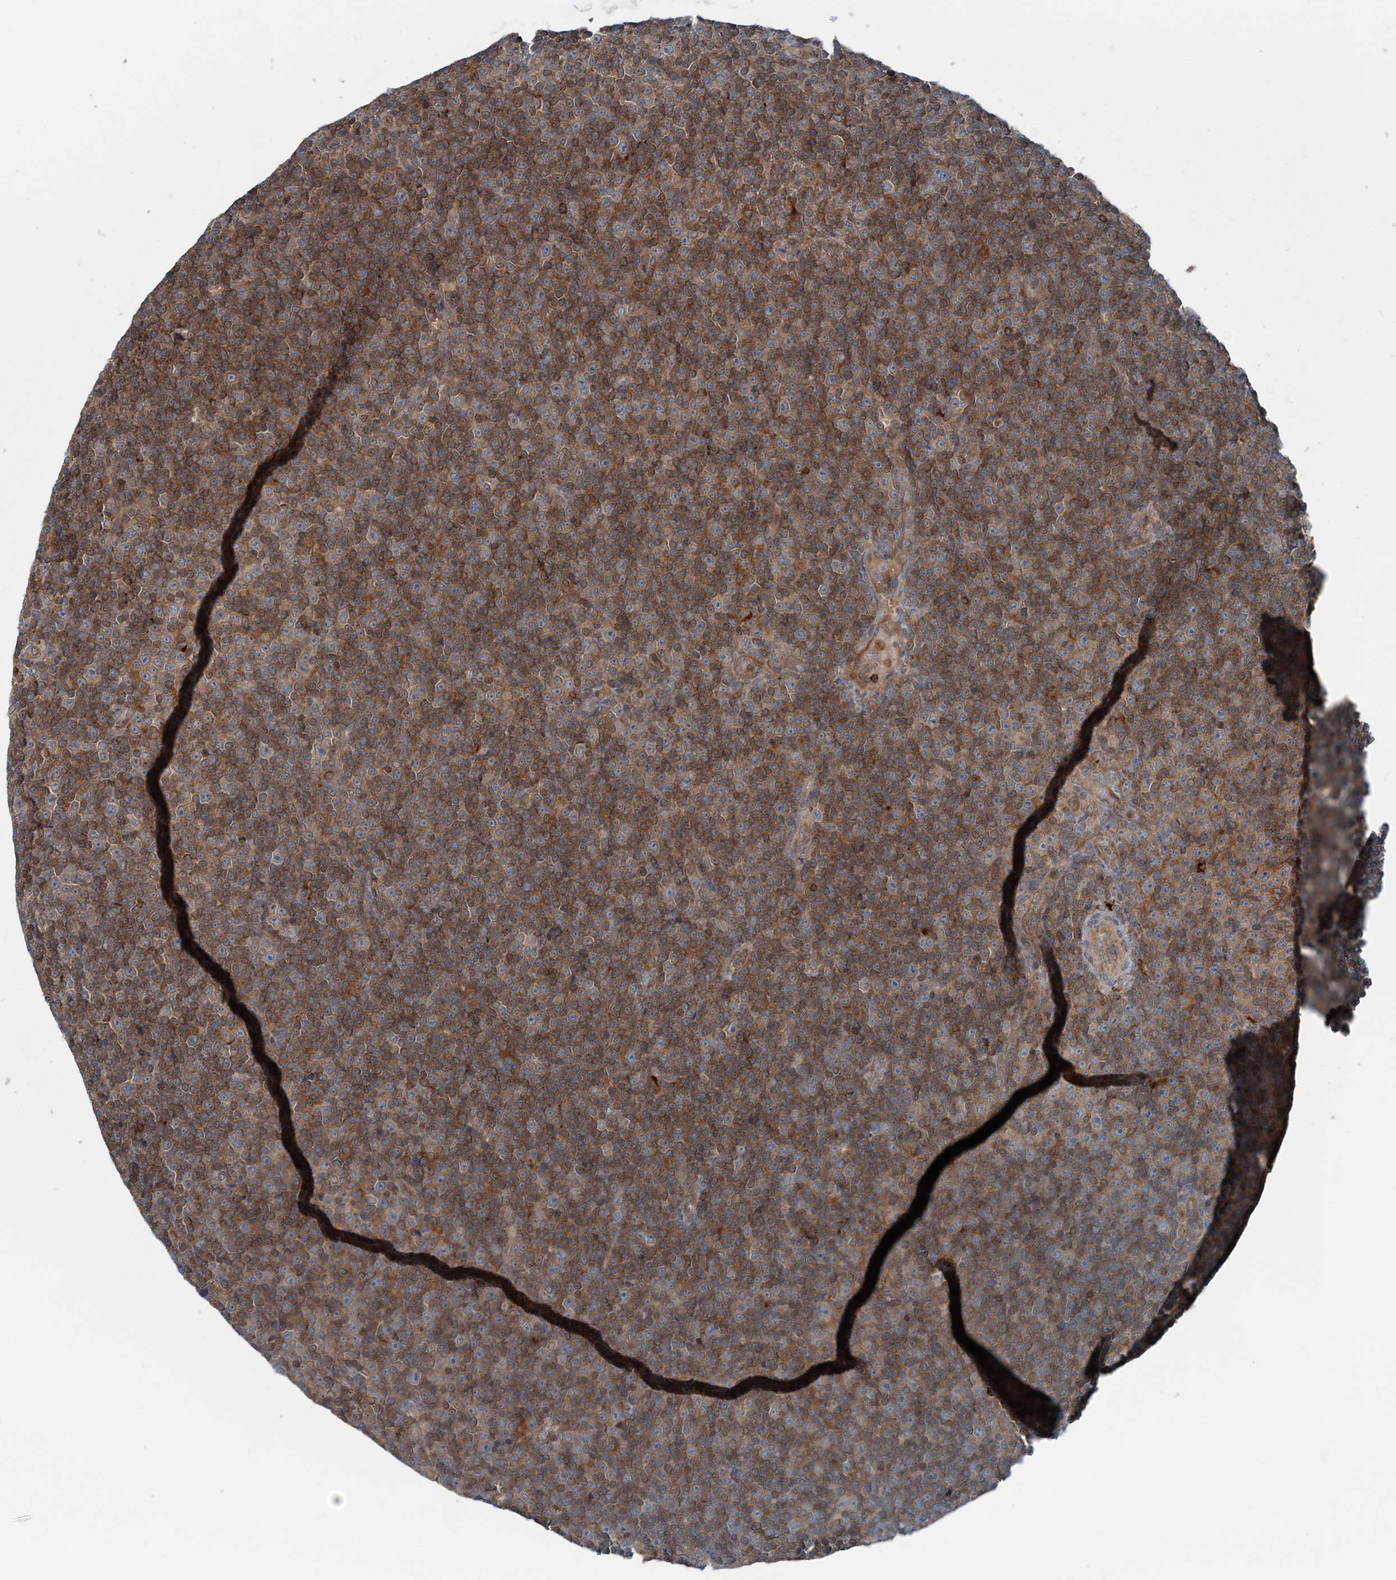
{"staining": {"intensity": "moderate", "quantity": ">75%", "location": "cytoplasmic/membranous"}, "tissue": "lymphoma", "cell_type": "Tumor cells", "image_type": "cancer", "snomed": [{"axis": "morphology", "description": "Malignant lymphoma, non-Hodgkin's type, Low grade"}, {"axis": "topography", "description": "Lymph node"}], "caption": "This image demonstrates low-grade malignant lymphoma, non-Hodgkin's type stained with IHC to label a protein in brown. The cytoplasmic/membranous of tumor cells show moderate positivity for the protein. Nuclei are counter-stained blue.", "gene": "ASNSD1", "patient": {"sex": "female", "age": 67}}